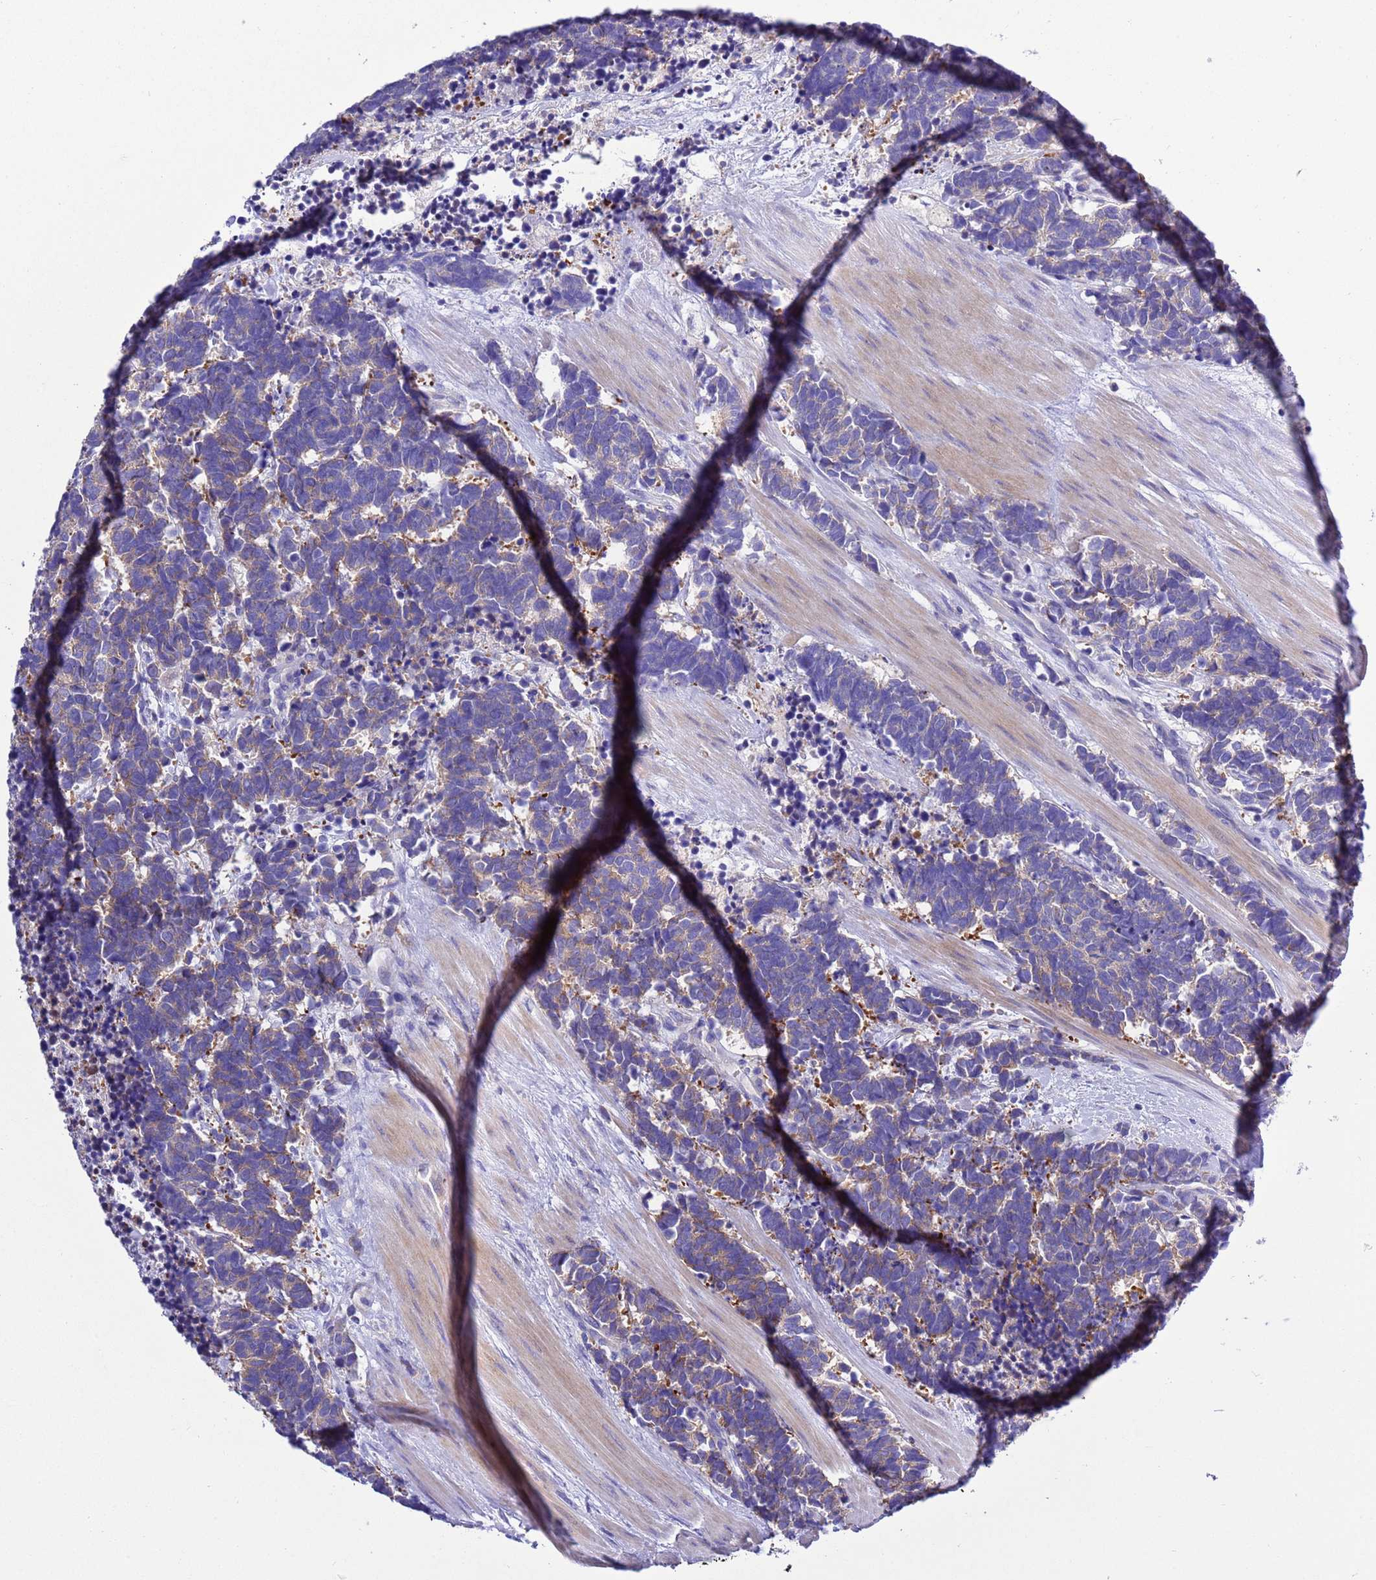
{"staining": {"intensity": "moderate", "quantity": "25%-75%", "location": "cytoplasmic/membranous"}, "tissue": "carcinoid", "cell_type": "Tumor cells", "image_type": "cancer", "snomed": [{"axis": "morphology", "description": "Carcinoma, NOS"}, {"axis": "morphology", "description": "Carcinoid, malignant, NOS"}, {"axis": "topography", "description": "Prostate"}], "caption": "Human carcinoma stained for a protein (brown) demonstrates moderate cytoplasmic/membranous positive expression in about 25%-75% of tumor cells.", "gene": "KICS2", "patient": {"sex": "male", "age": 57}}